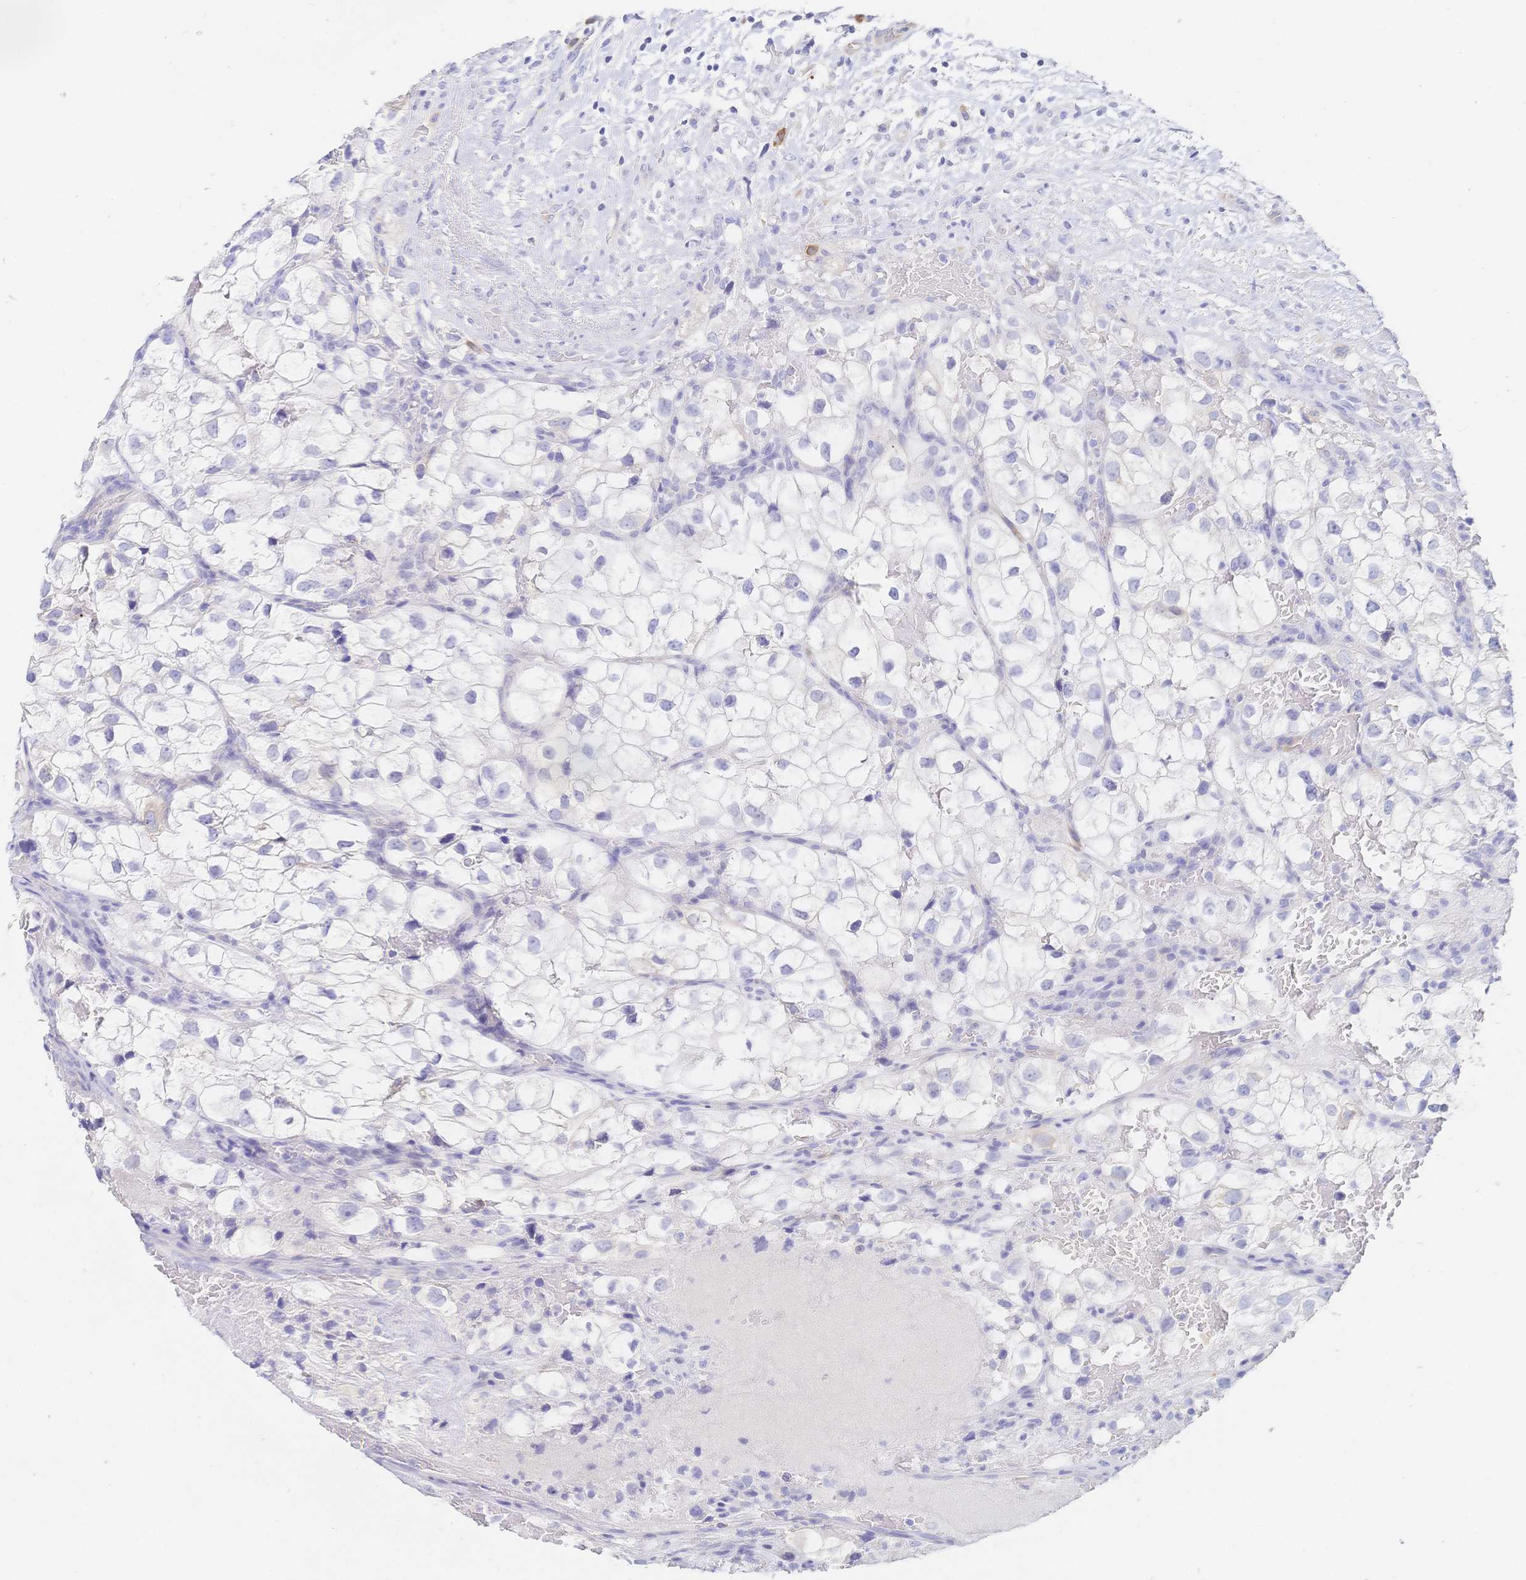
{"staining": {"intensity": "negative", "quantity": "none", "location": "none"}, "tissue": "renal cancer", "cell_type": "Tumor cells", "image_type": "cancer", "snomed": [{"axis": "morphology", "description": "Adenocarcinoma, NOS"}, {"axis": "topography", "description": "Kidney"}], "caption": "This is an immunohistochemistry histopathology image of renal cancer (adenocarcinoma). There is no expression in tumor cells.", "gene": "RRM1", "patient": {"sex": "male", "age": 59}}